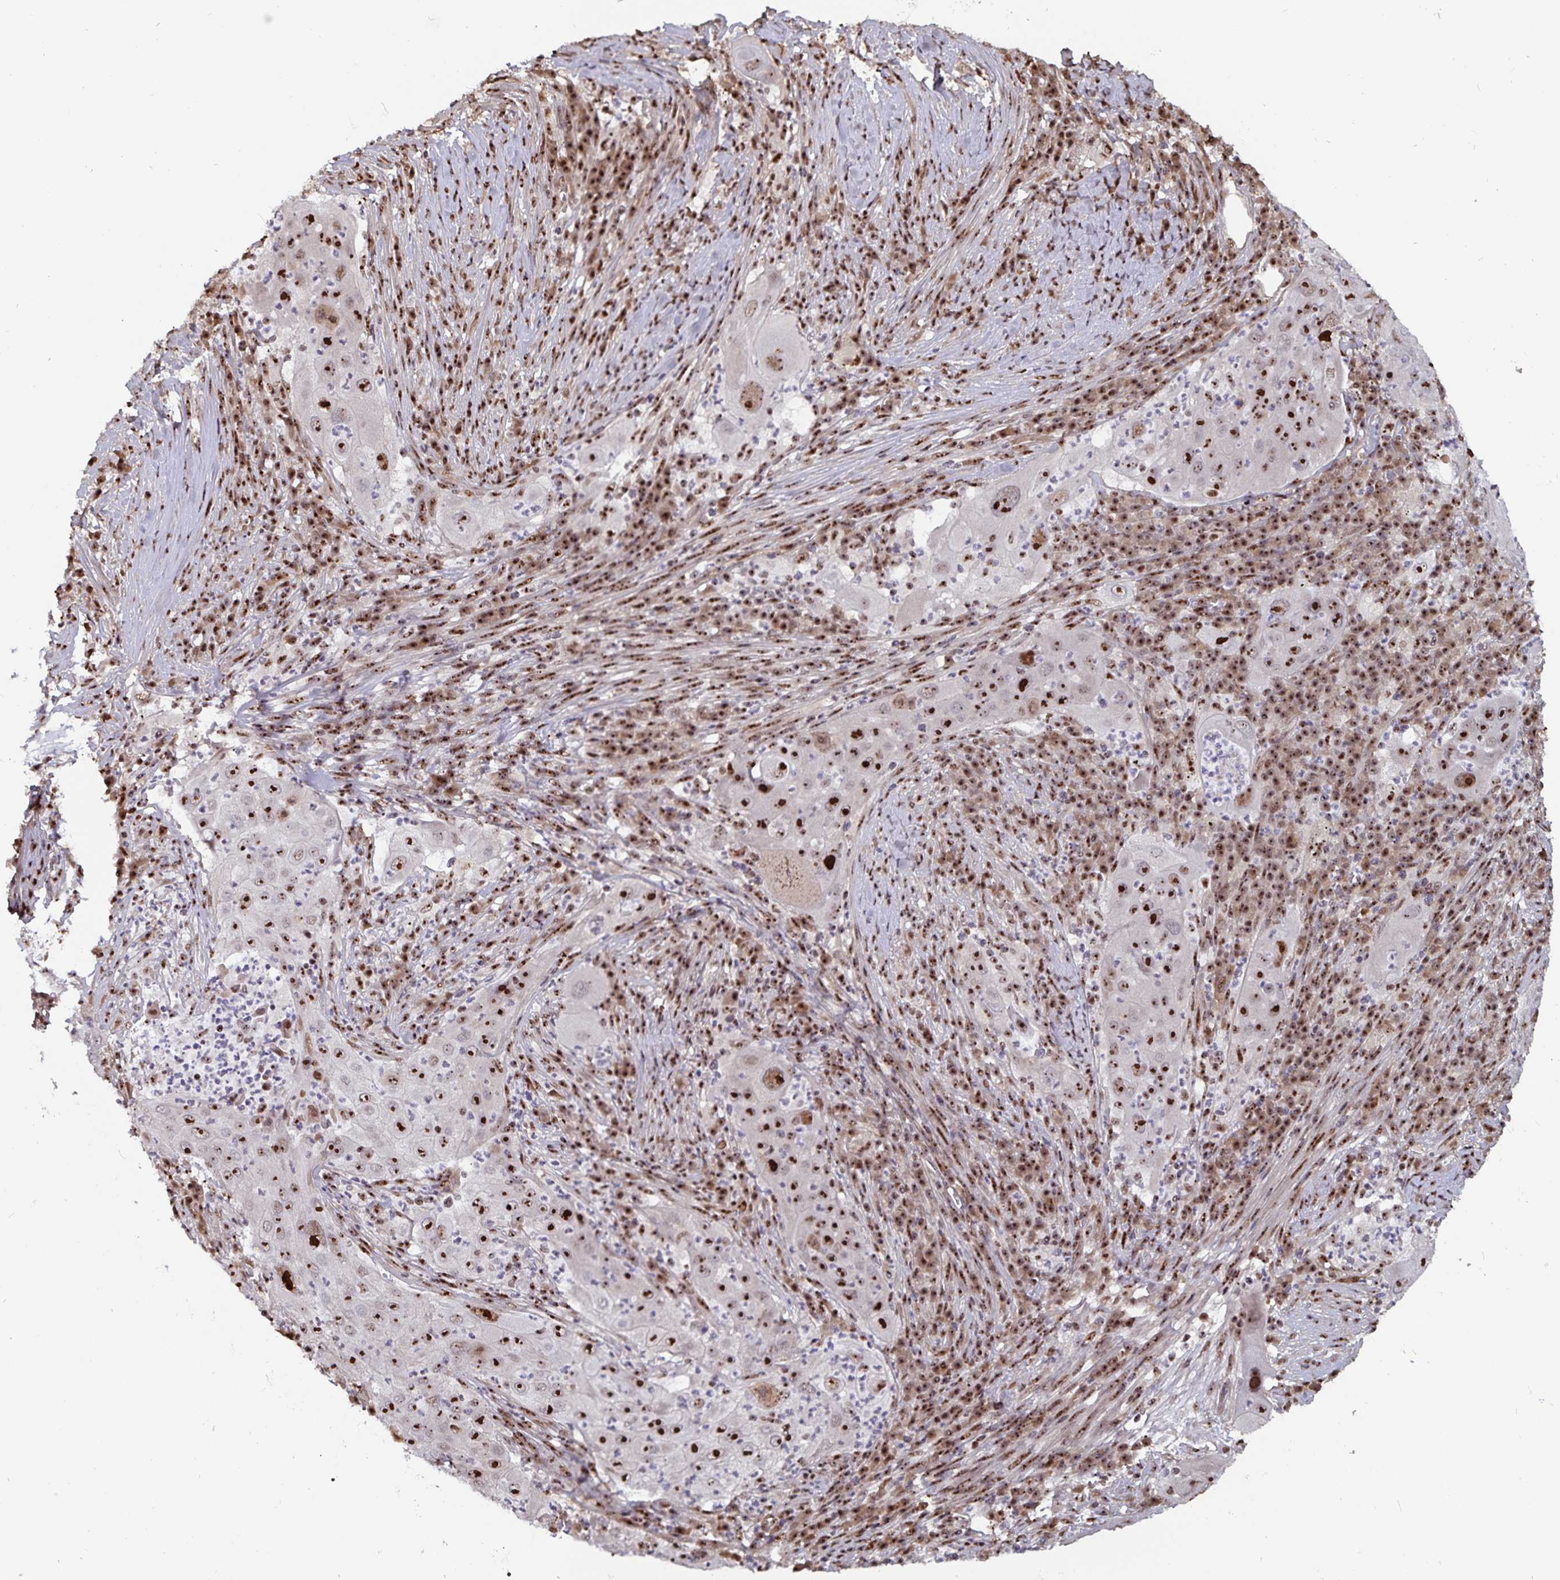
{"staining": {"intensity": "strong", "quantity": ">75%", "location": "nuclear"}, "tissue": "lung cancer", "cell_type": "Tumor cells", "image_type": "cancer", "snomed": [{"axis": "morphology", "description": "Squamous cell carcinoma, NOS"}, {"axis": "topography", "description": "Lung"}], "caption": "The photomicrograph exhibits a brown stain indicating the presence of a protein in the nuclear of tumor cells in lung cancer (squamous cell carcinoma).", "gene": "LAS1L", "patient": {"sex": "female", "age": 59}}